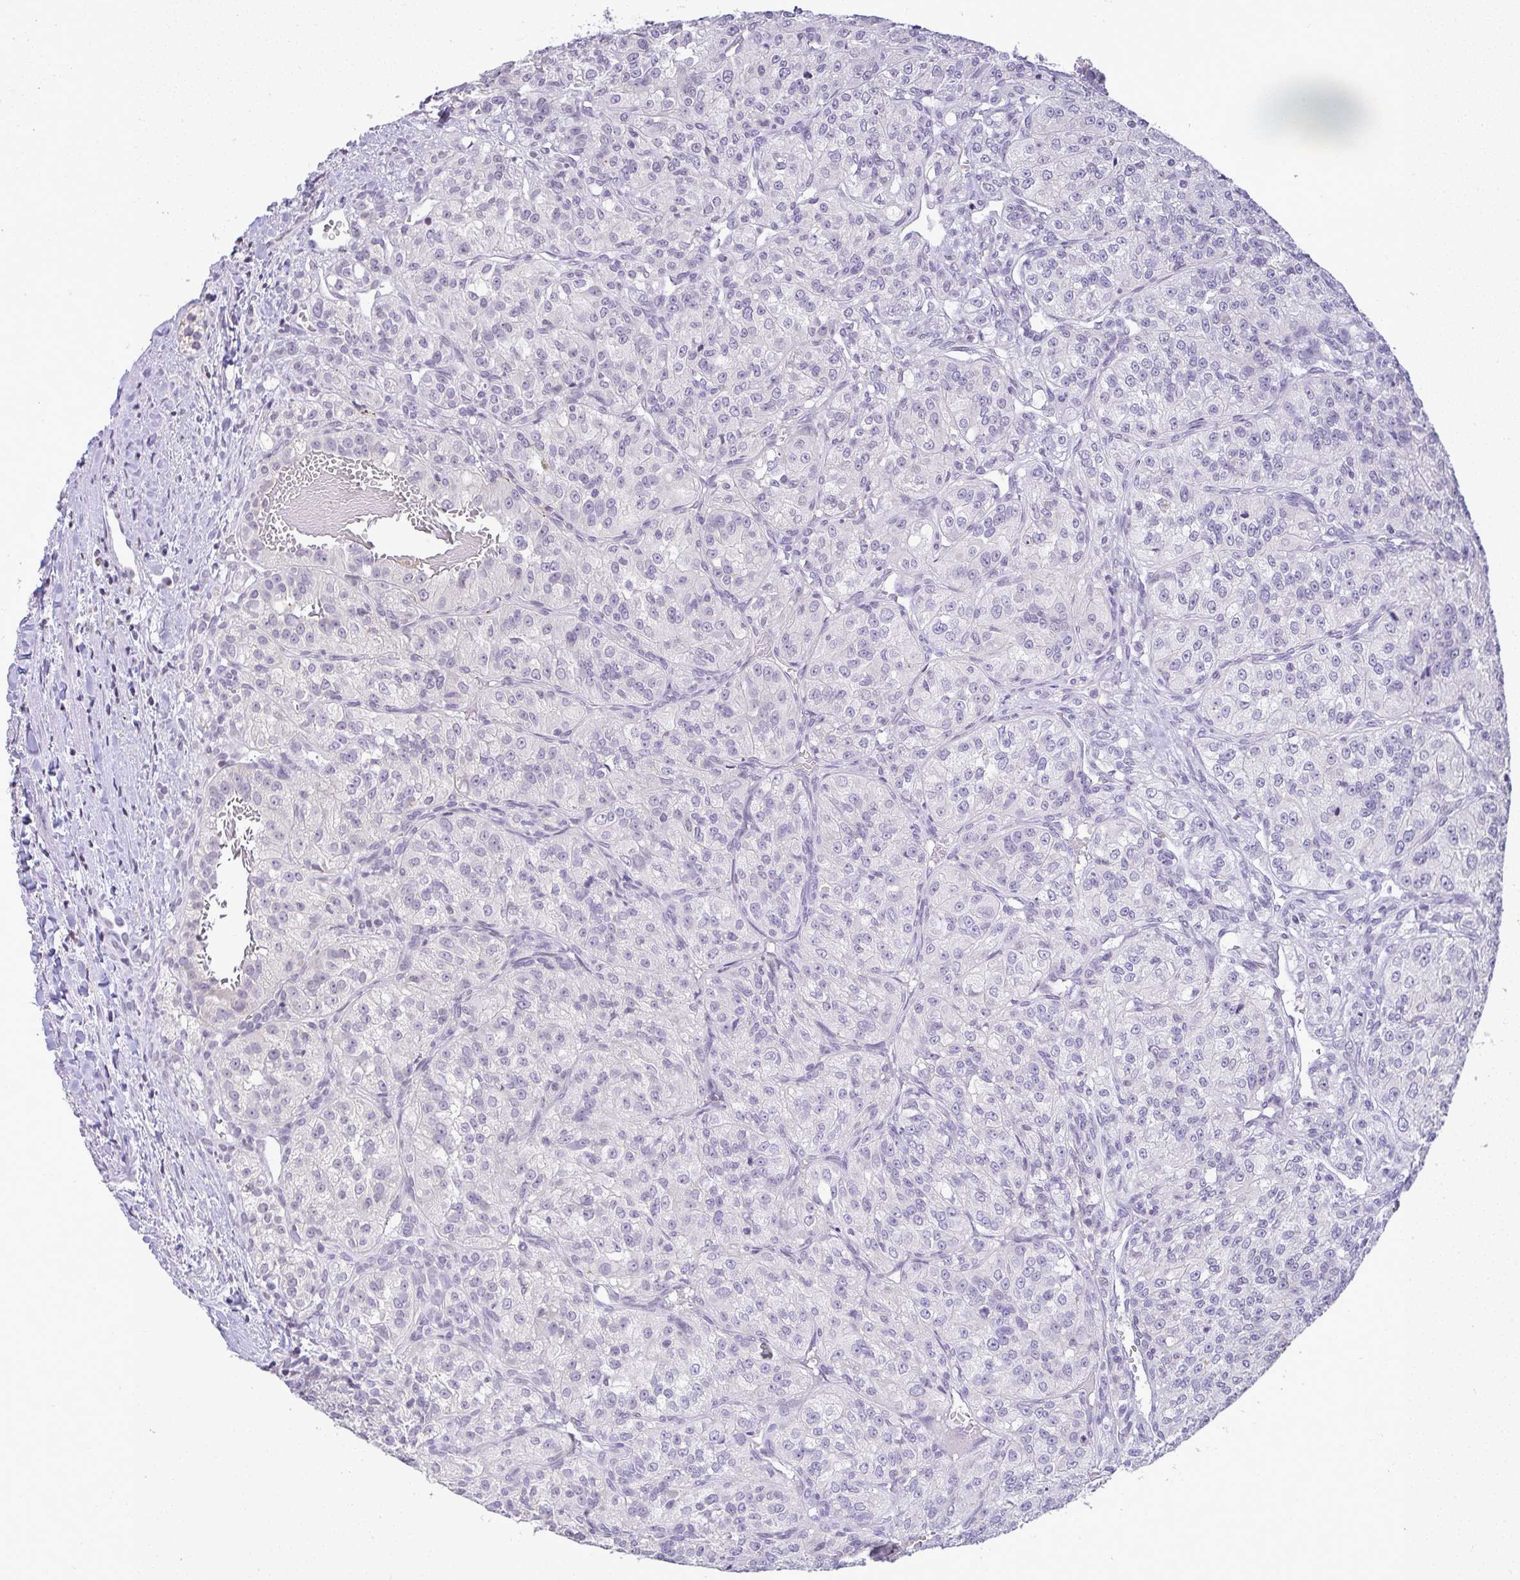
{"staining": {"intensity": "negative", "quantity": "none", "location": "none"}, "tissue": "renal cancer", "cell_type": "Tumor cells", "image_type": "cancer", "snomed": [{"axis": "morphology", "description": "Adenocarcinoma, NOS"}, {"axis": "topography", "description": "Kidney"}], "caption": "Micrograph shows no significant protein positivity in tumor cells of renal cancer.", "gene": "CACNA1S", "patient": {"sex": "female", "age": 63}}